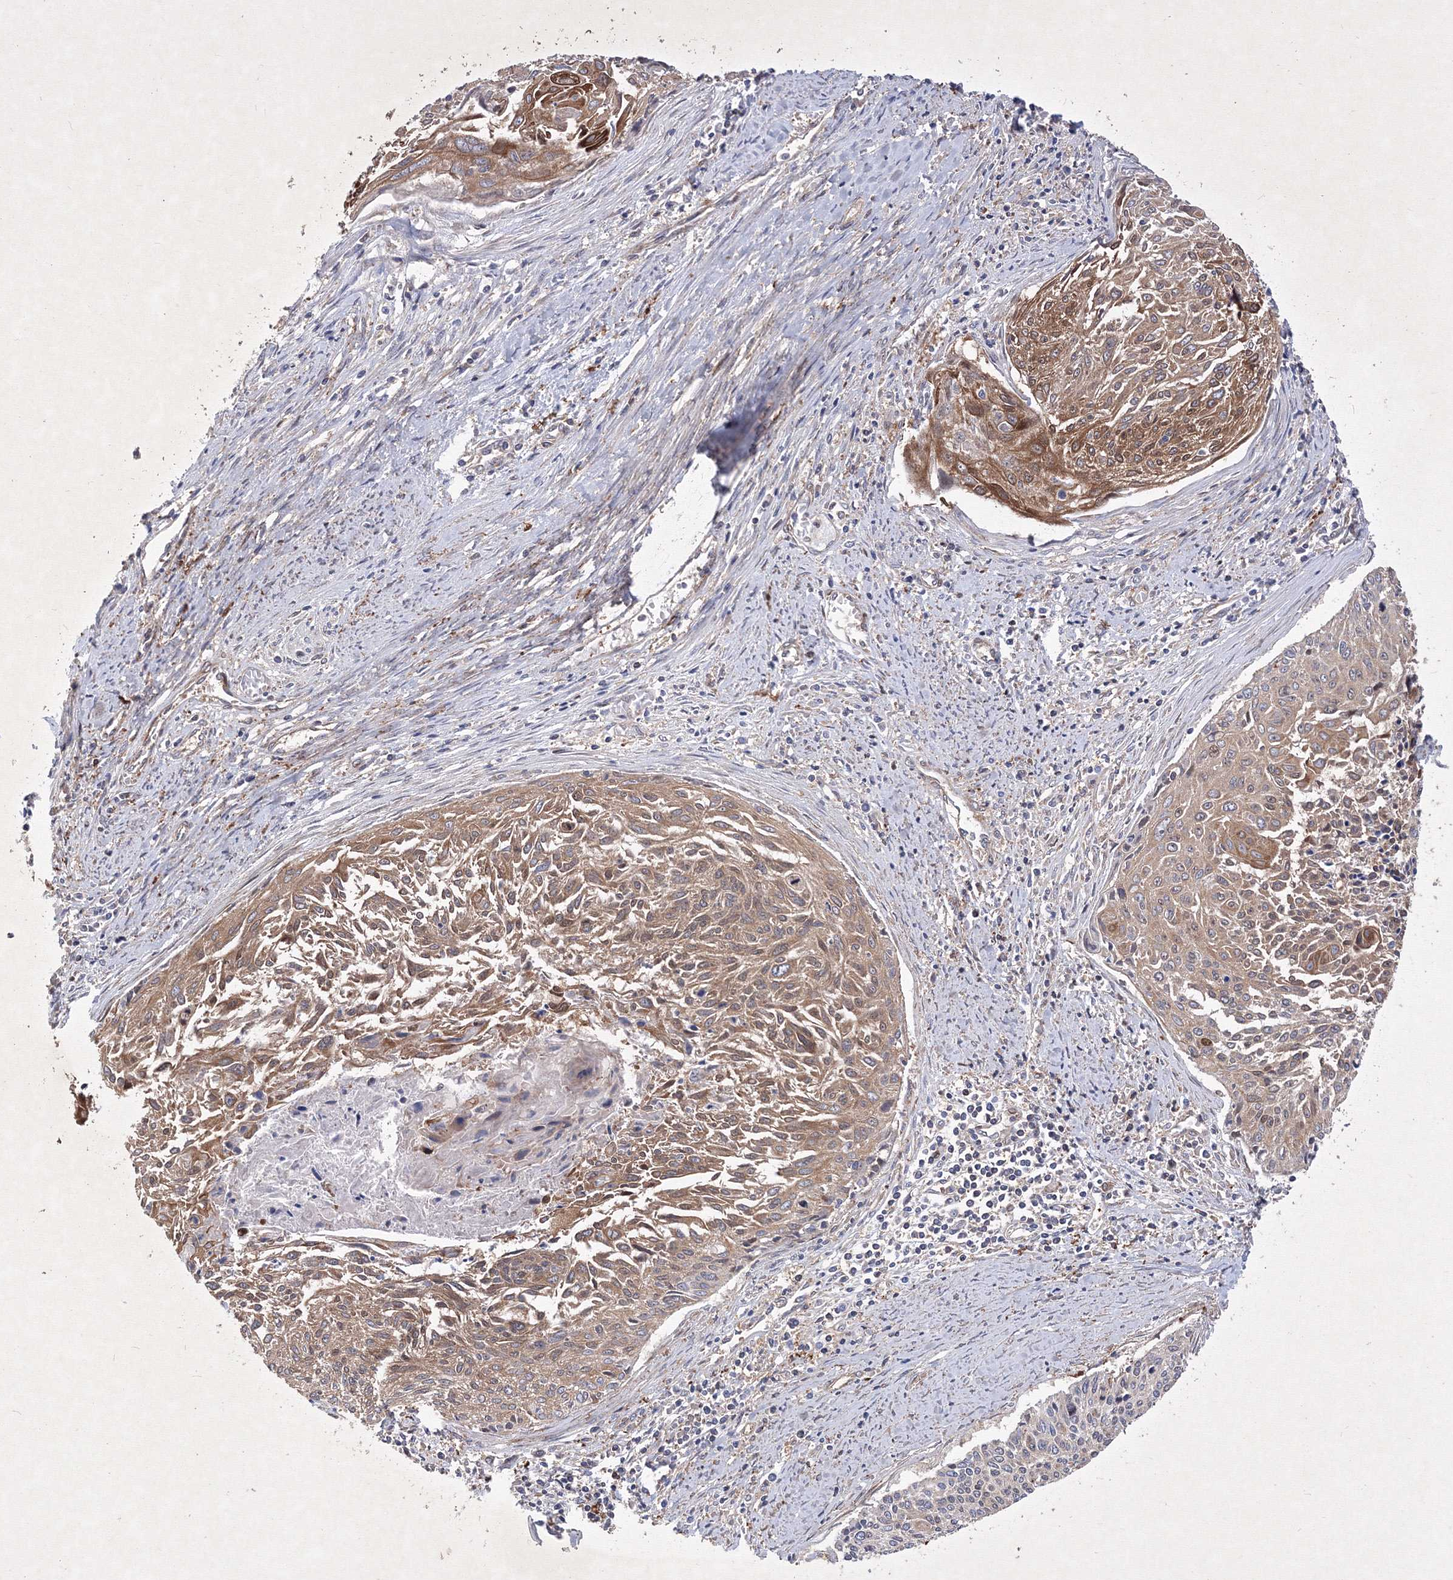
{"staining": {"intensity": "moderate", "quantity": ">75%", "location": "cytoplasmic/membranous"}, "tissue": "cervical cancer", "cell_type": "Tumor cells", "image_type": "cancer", "snomed": [{"axis": "morphology", "description": "Squamous cell carcinoma, NOS"}, {"axis": "topography", "description": "Cervix"}], "caption": "This is a photomicrograph of immunohistochemistry (IHC) staining of squamous cell carcinoma (cervical), which shows moderate staining in the cytoplasmic/membranous of tumor cells.", "gene": "SNX18", "patient": {"sex": "female", "age": 55}}